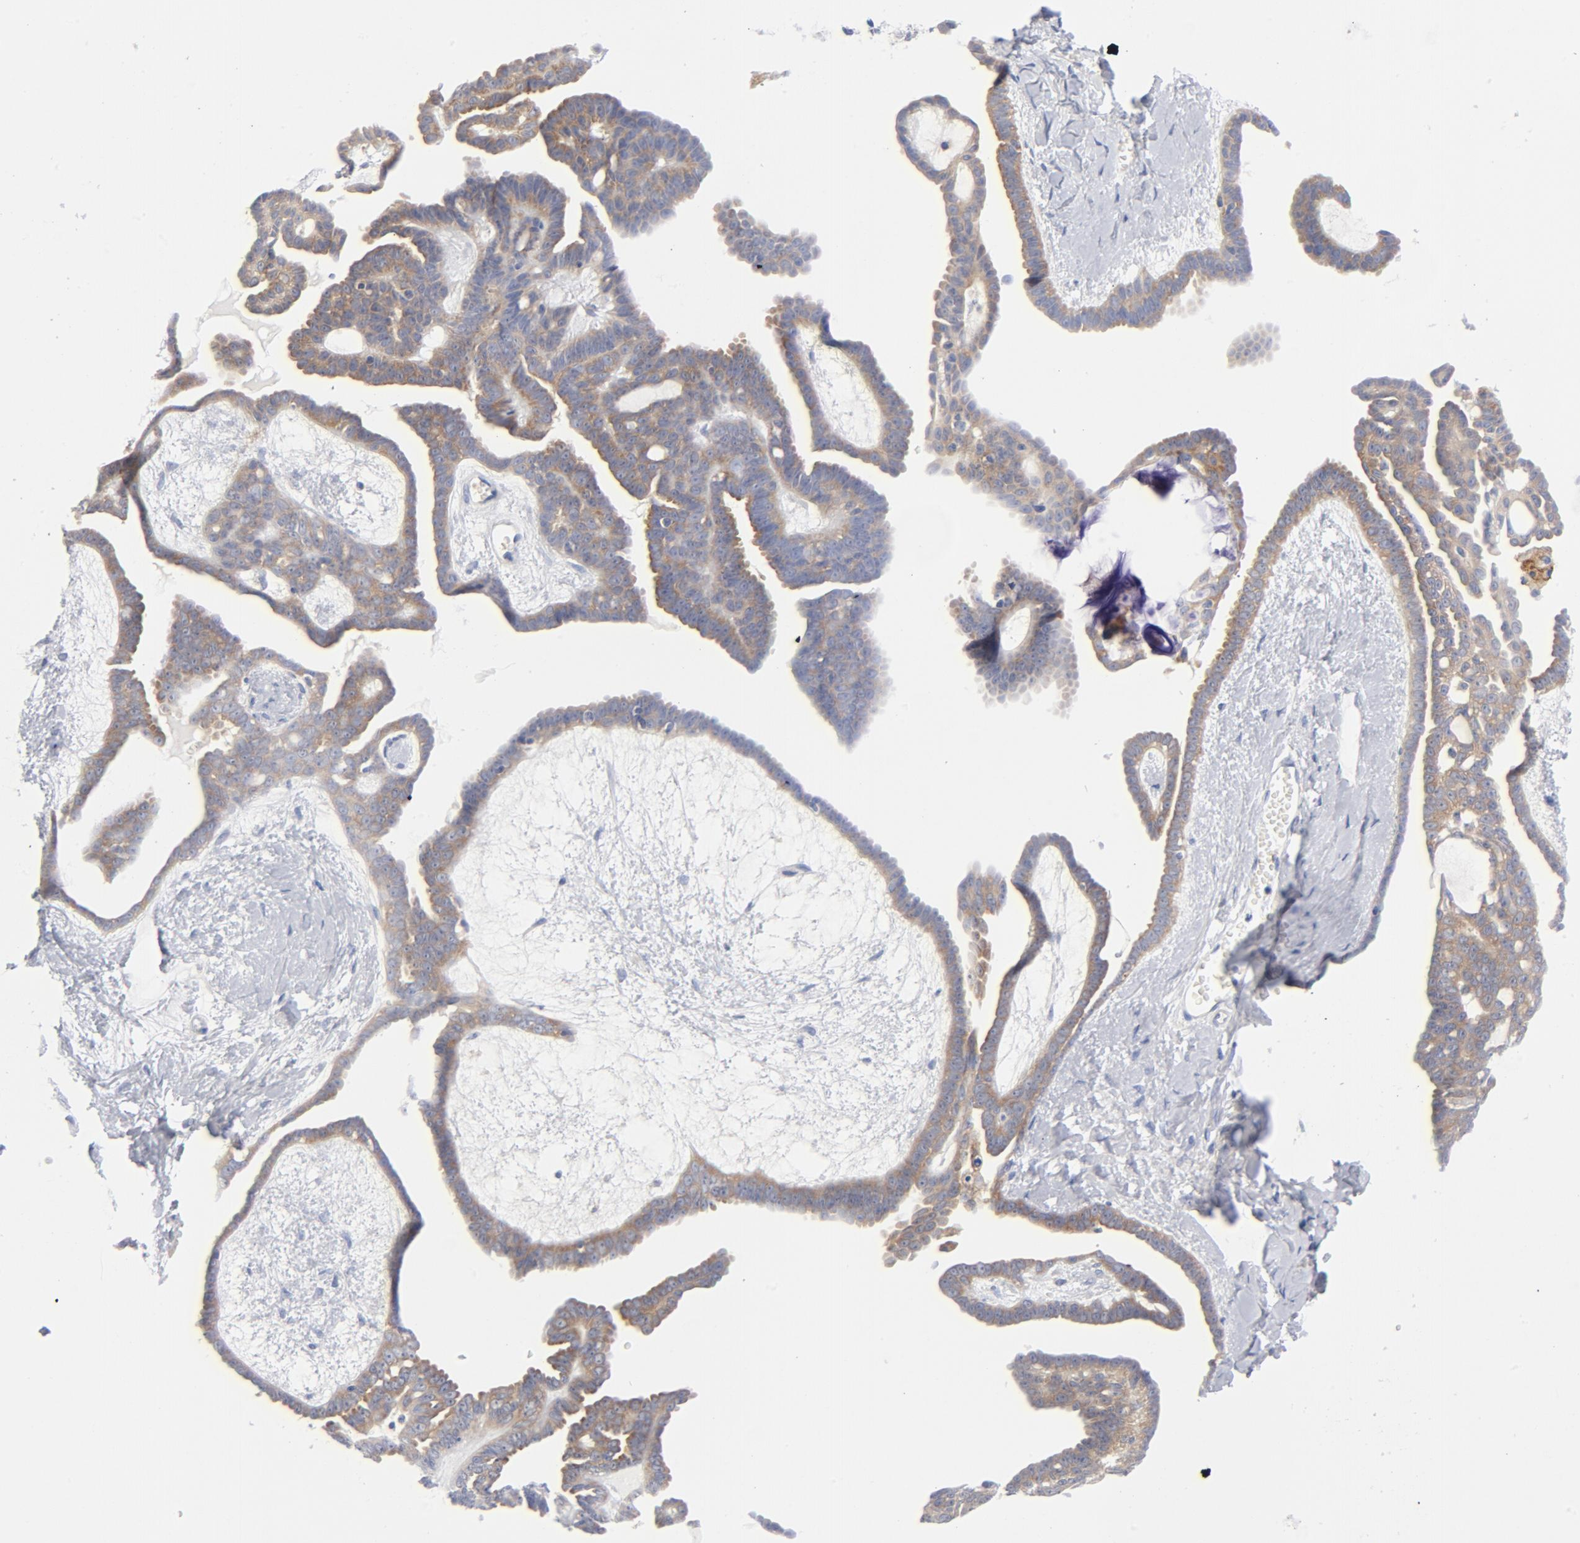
{"staining": {"intensity": "weak", "quantity": "25%-75%", "location": "cytoplasmic/membranous"}, "tissue": "ovarian cancer", "cell_type": "Tumor cells", "image_type": "cancer", "snomed": [{"axis": "morphology", "description": "Cystadenocarcinoma, serous, NOS"}, {"axis": "topography", "description": "Ovary"}], "caption": "A brown stain highlights weak cytoplasmic/membranous positivity of a protein in human ovarian cancer tumor cells.", "gene": "CD86", "patient": {"sex": "female", "age": 71}}